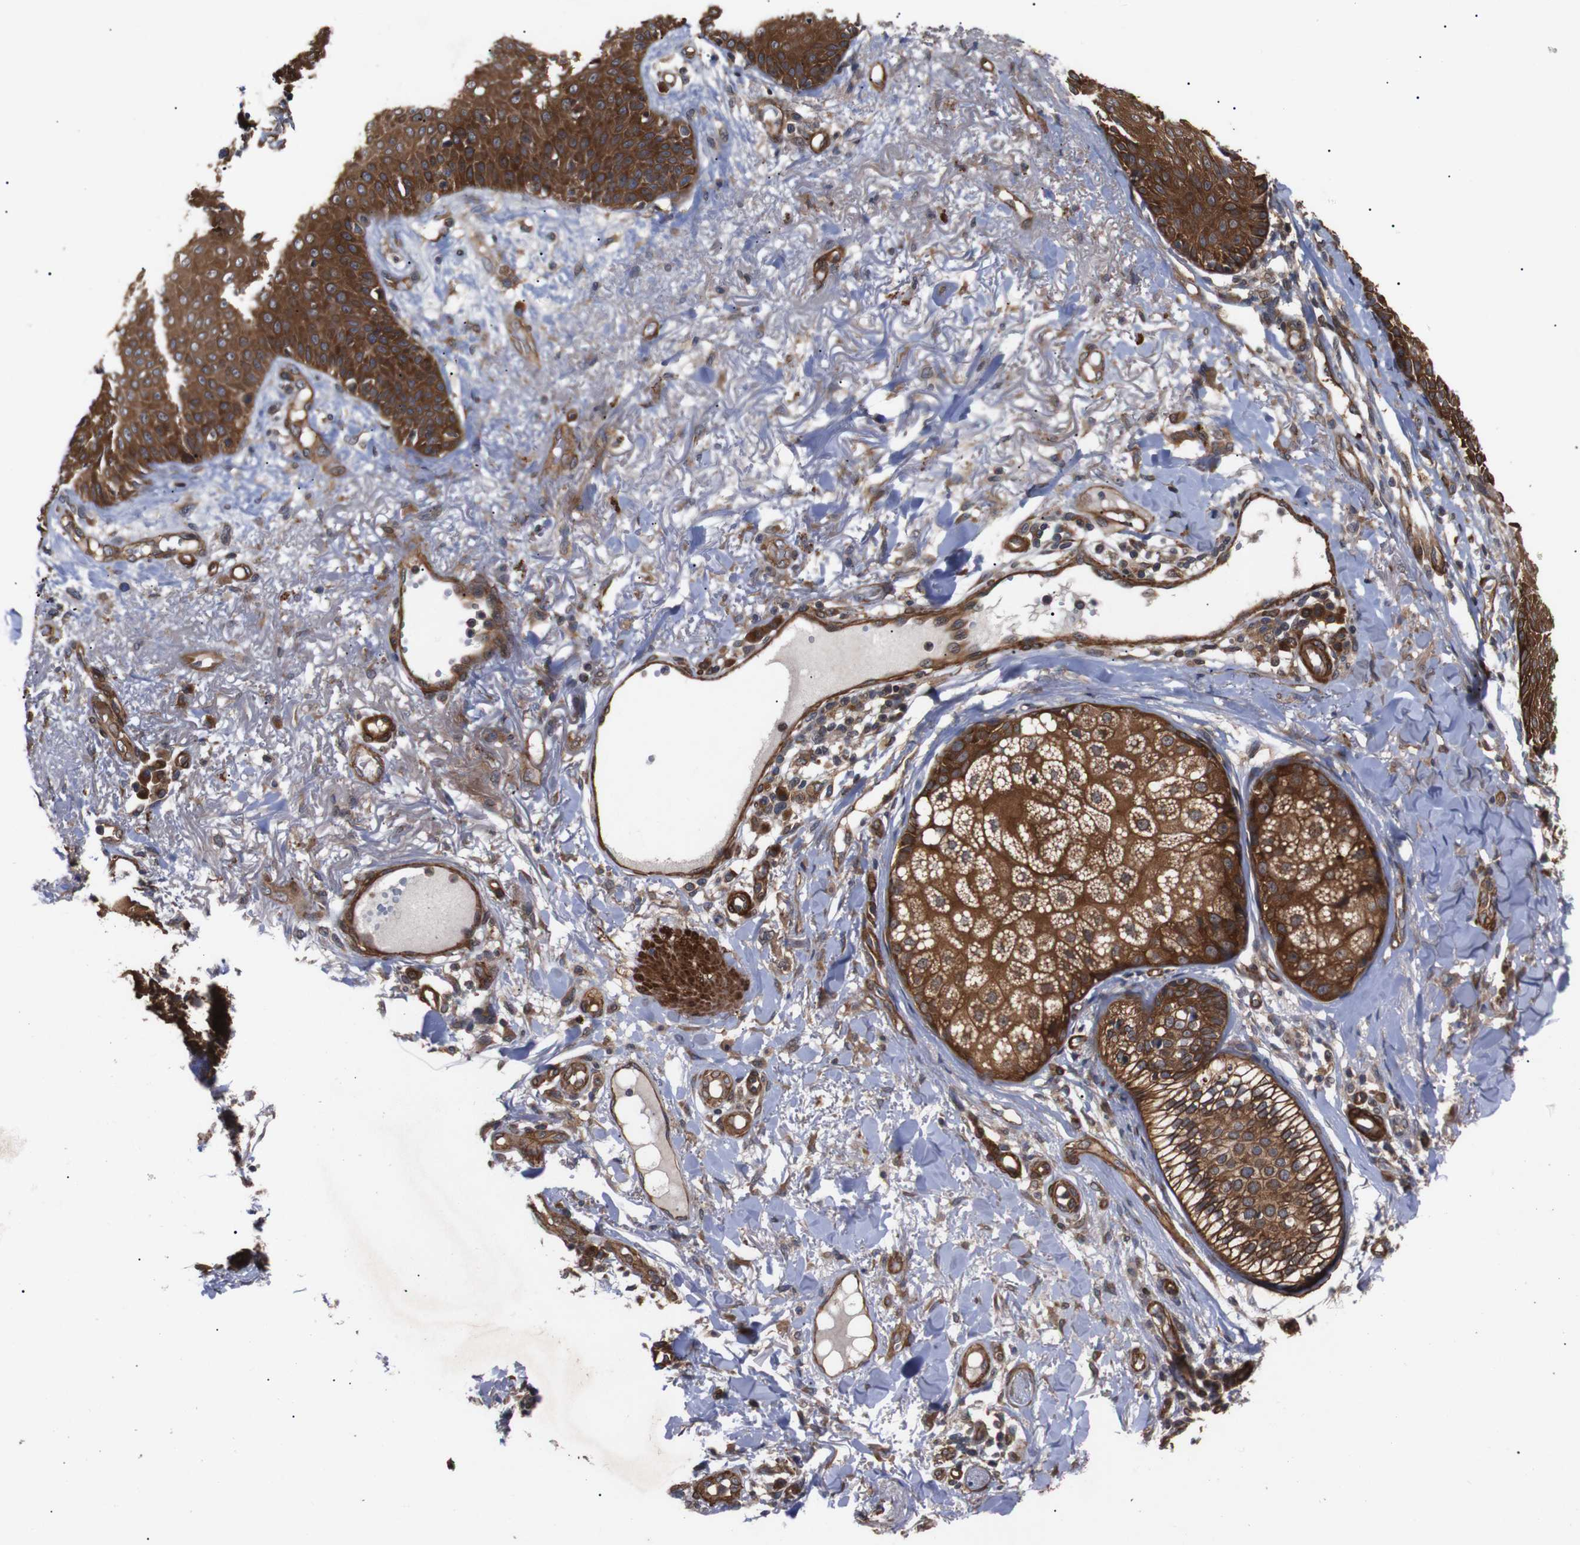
{"staining": {"intensity": "strong", "quantity": ">75%", "location": "cytoplasmic/membranous"}, "tissue": "skin cancer", "cell_type": "Tumor cells", "image_type": "cancer", "snomed": [{"axis": "morphology", "description": "Normal tissue, NOS"}, {"axis": "morphology", "description": "Basal cell carcinoma"}, {"axis": "topography", "description": "Skin"}], "caption": "Brown immunohistochemical staining in human skin cancer (basal cell carcinoma) reveals strong cytoplasmic/membranous positivity in approximately >75% of tumor cells.", "gene": "PAWR", "patient": {"sex": "male", "age": 52}}